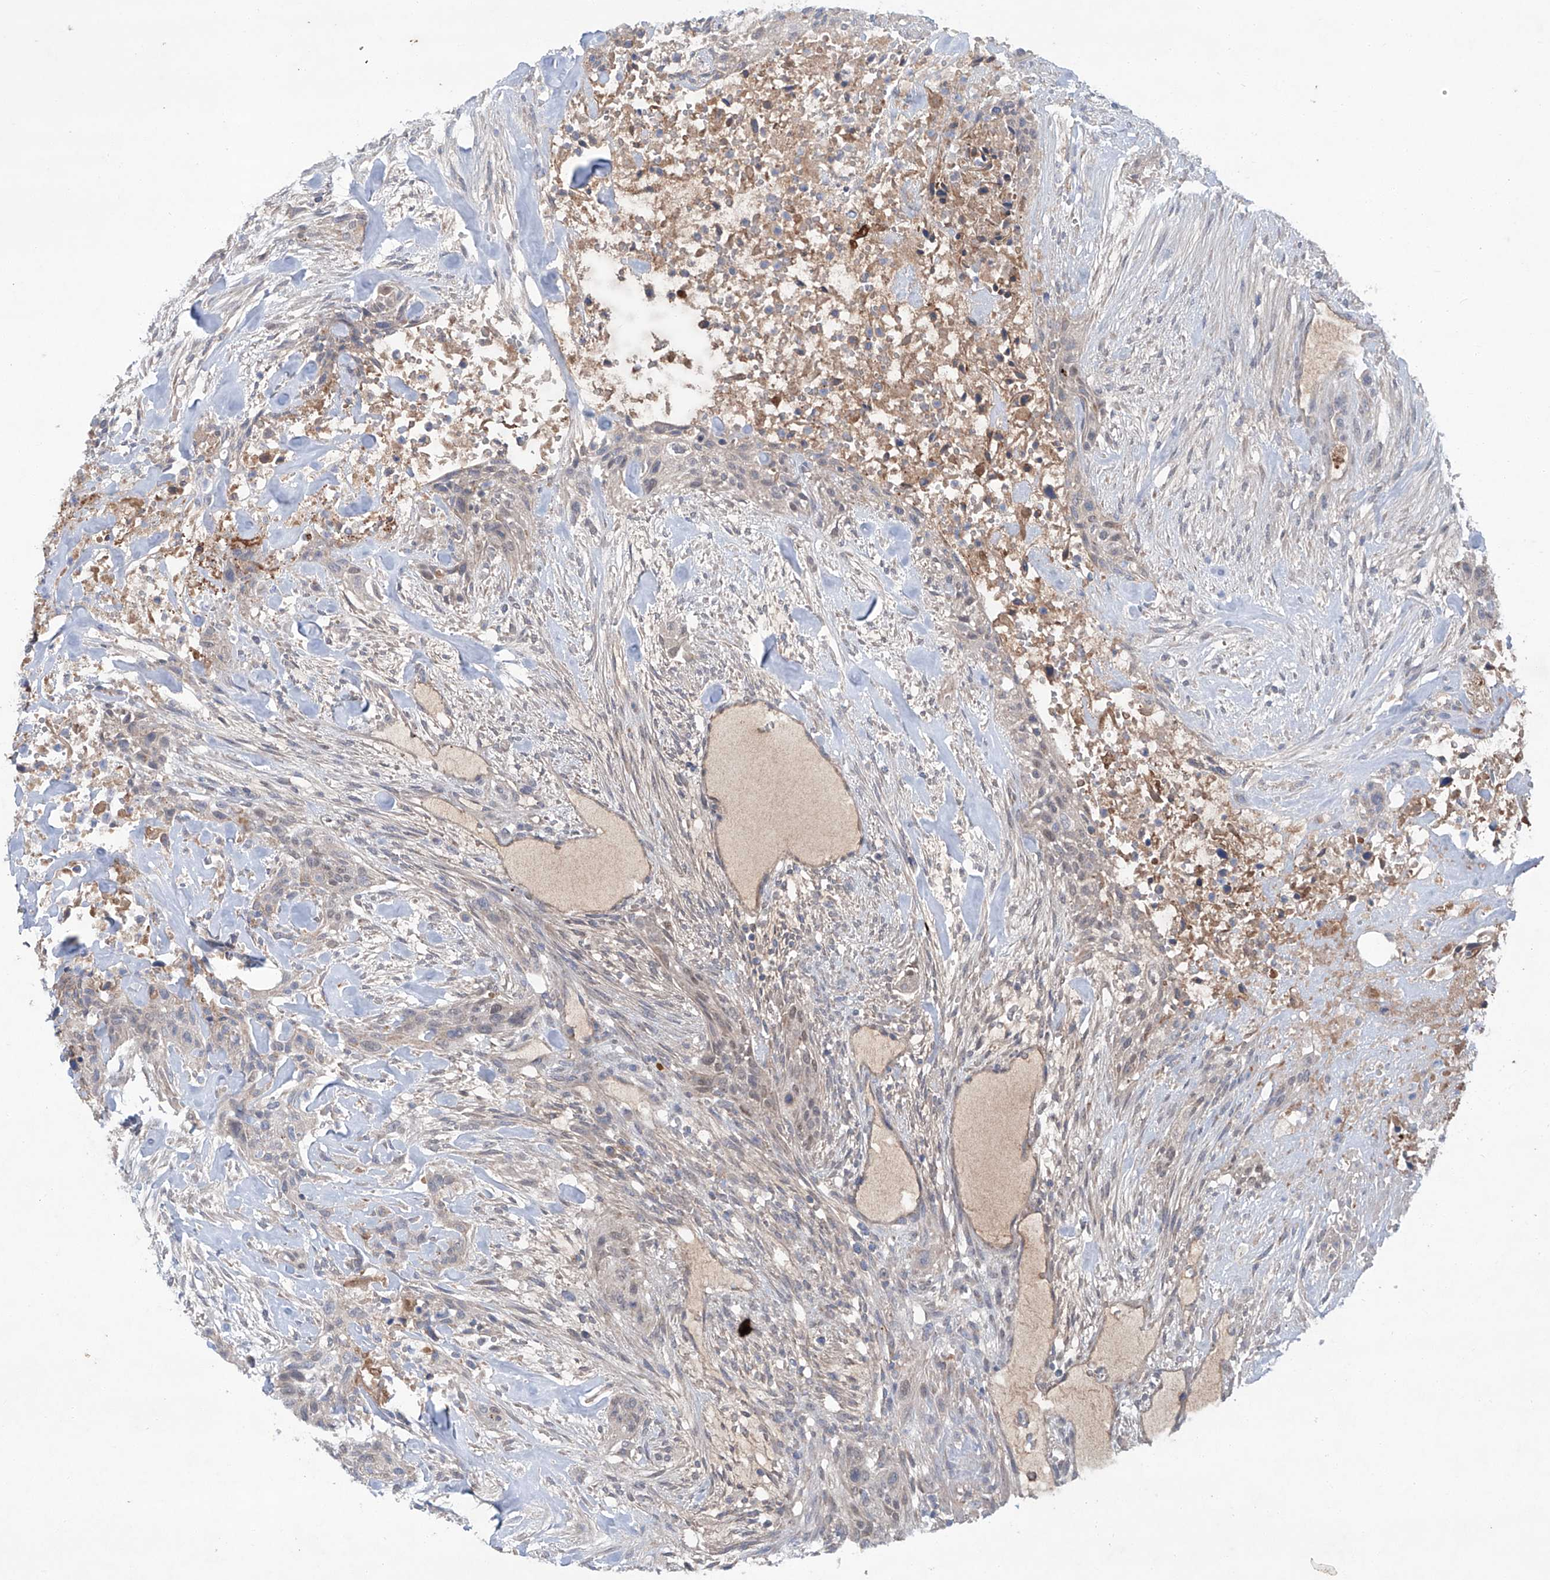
{"staining": {"intensity": "weak", "quantity": "<25%", "location": "cytoplasmic/membranous"}, "tissue": "urothelial cancer", "cell_type": "Tumor cells", "image_type": "cancer", "snomed": [{"axis": "morphology", "description": "Urothelial carcinoma, High grade"}, {"axis": "topography", "description": "Urinary bladder"}], "caption": "Human urothelial cancer stained for a protein using IHC reveals no expression in tumor cells.", "gene": "SIX4", "patient": {"sex": "male", "age": 35}}